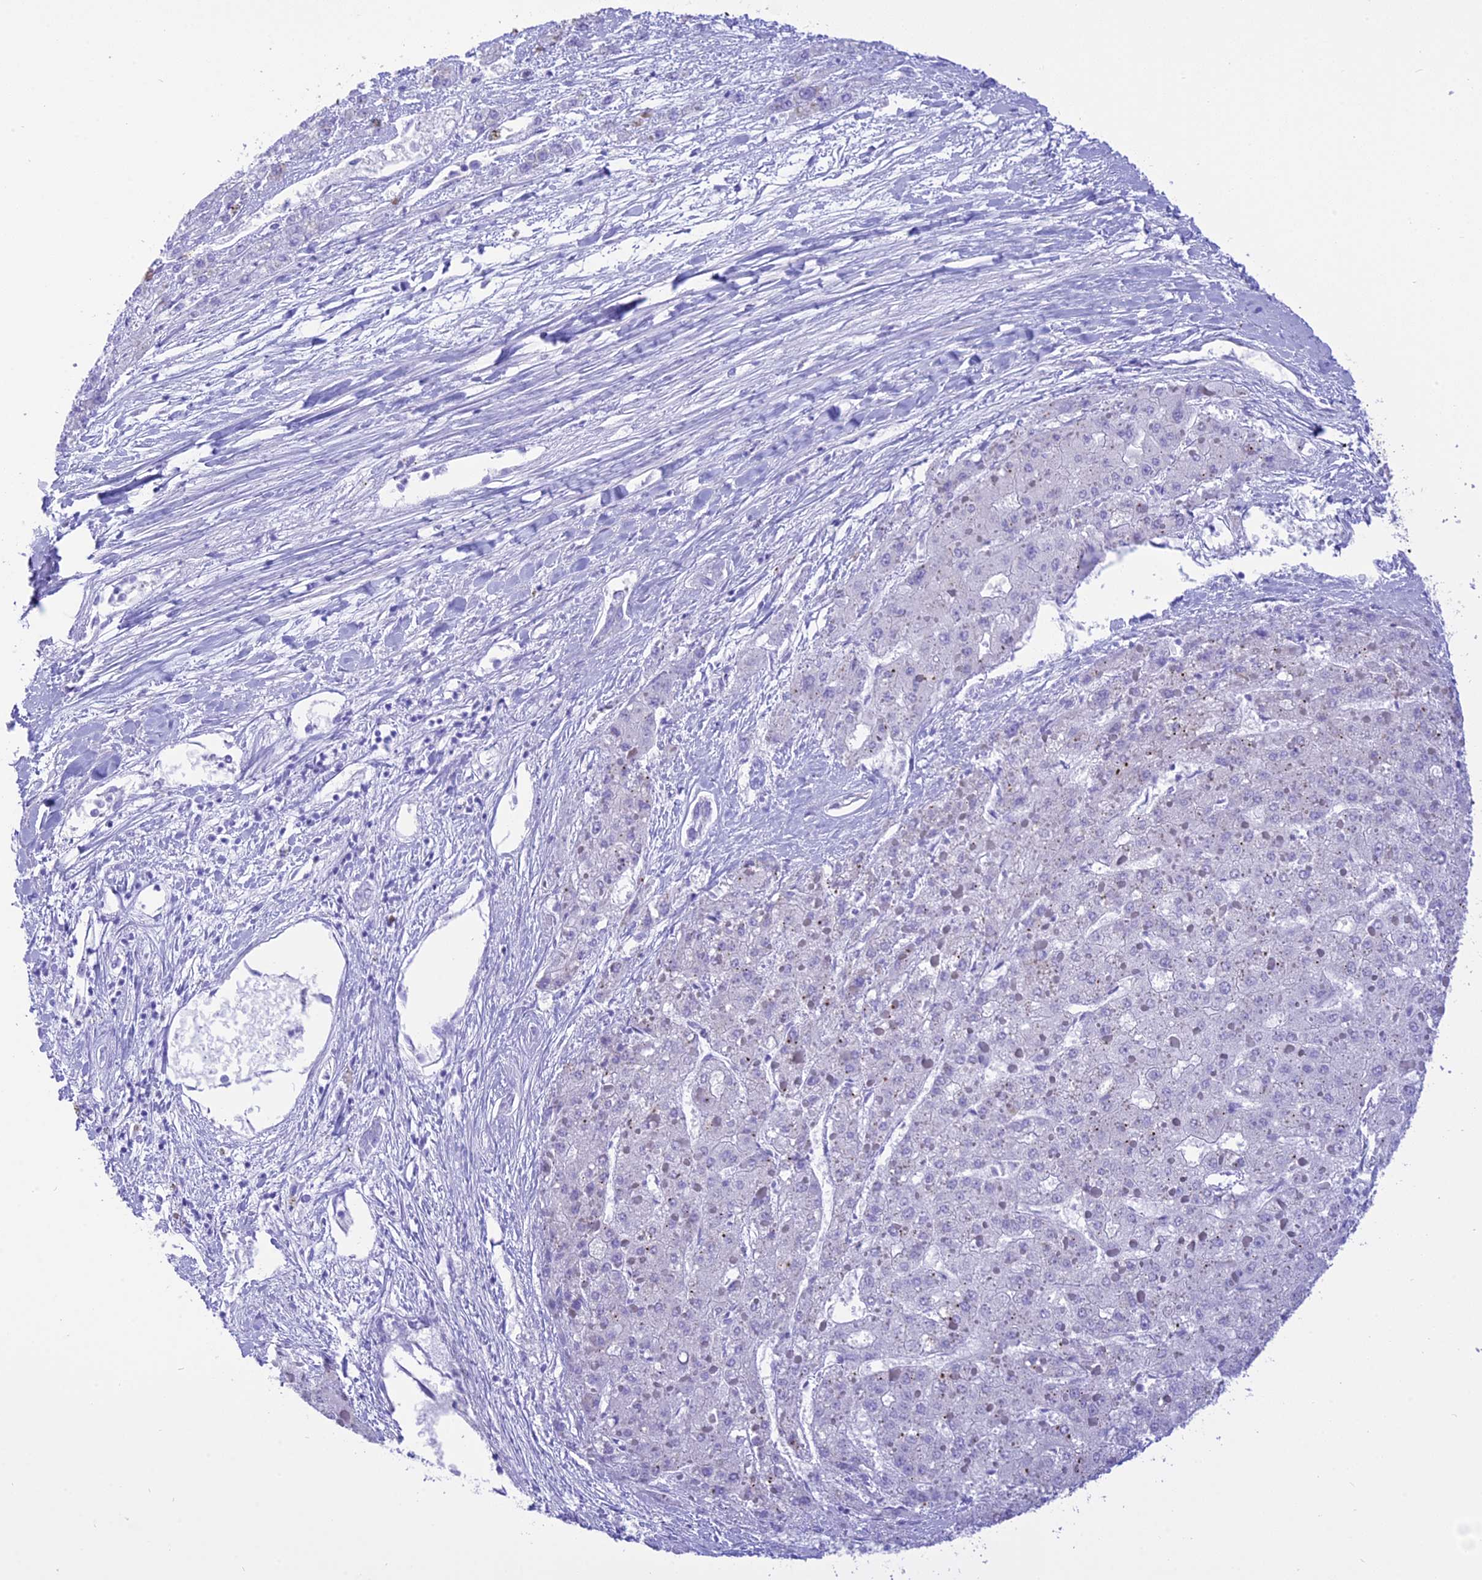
{"staining": {"intensity": "negative", "quantity": "none", "location": "none"}, "tissue": "liver cancer", "cell_type": "Tumor cells", "image_type": "cancer", "snomed": [{"axis": "morphology", "description": "Carcinoma, Hepatocellular, NOS"}, {"axis": "topography", "description": "Liver"}], "caption": "Tumor cells show no significant expression in liver hepatocellular carcinoma.", "gene": "DCAF16", "patient": {"sex": "female", "age": 73}}